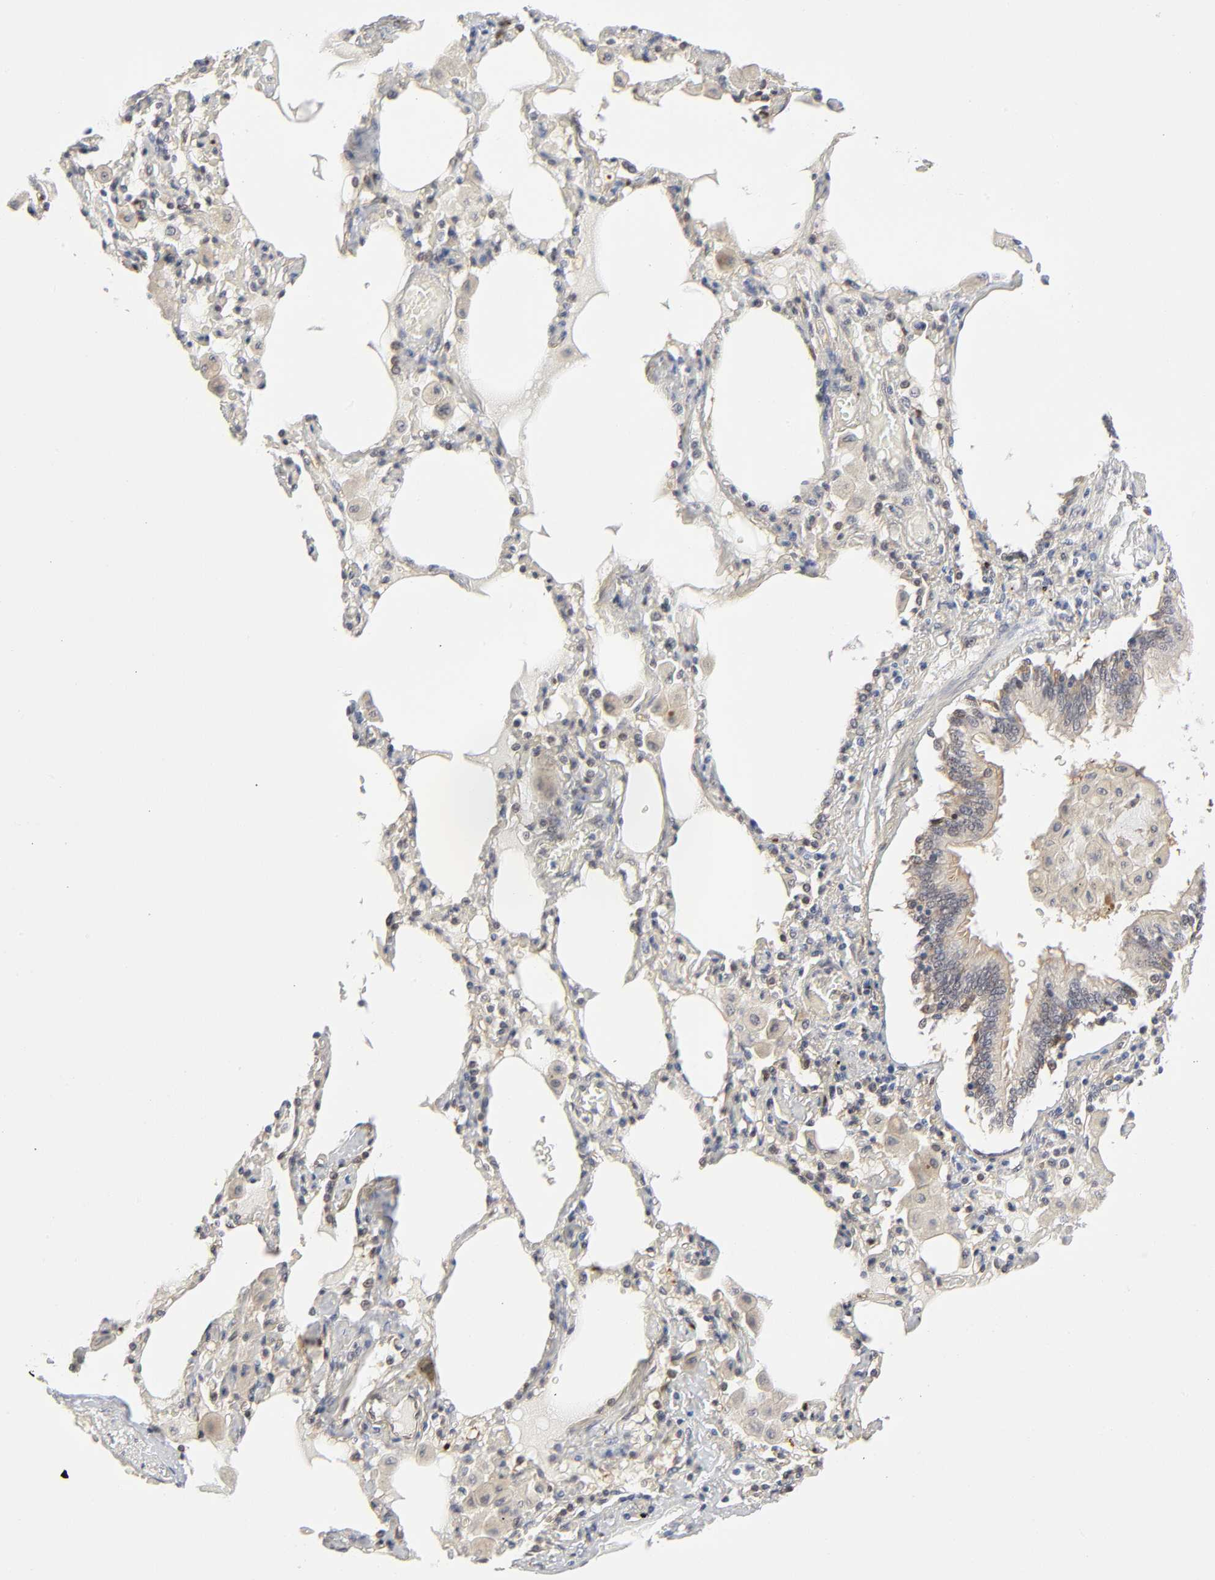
{"staining": {"intensity": "moderate", "quantity": "25%-75%", "location": "cytoplasmic/membranous"}, "tissue": "bronchus", "cell_type": "Respiratory epithelial cells", "image_type": "normal", "snomed": [{"axis": "morphology", "description": "Normal tissue, NOS"}, {"axis": "morphology", "description": "Squamous cell carcinoma, NOS"}, {"axis": "topography", "description": "Bronchus"}, {"axis": "topography", "description": "Lung"}], "caption": "Protein expression analysis of normal bronchus reveals moderate cytoplasmic/membranous expression in approximately 25%-75% of respiratory epithelial cells. Using DAB (brown) and hematoxylin (blue) stains, captured at high magnification using brightfield microscopy.", "gene": "PTEN", "patient": {"sex": "female", "age": 47}}